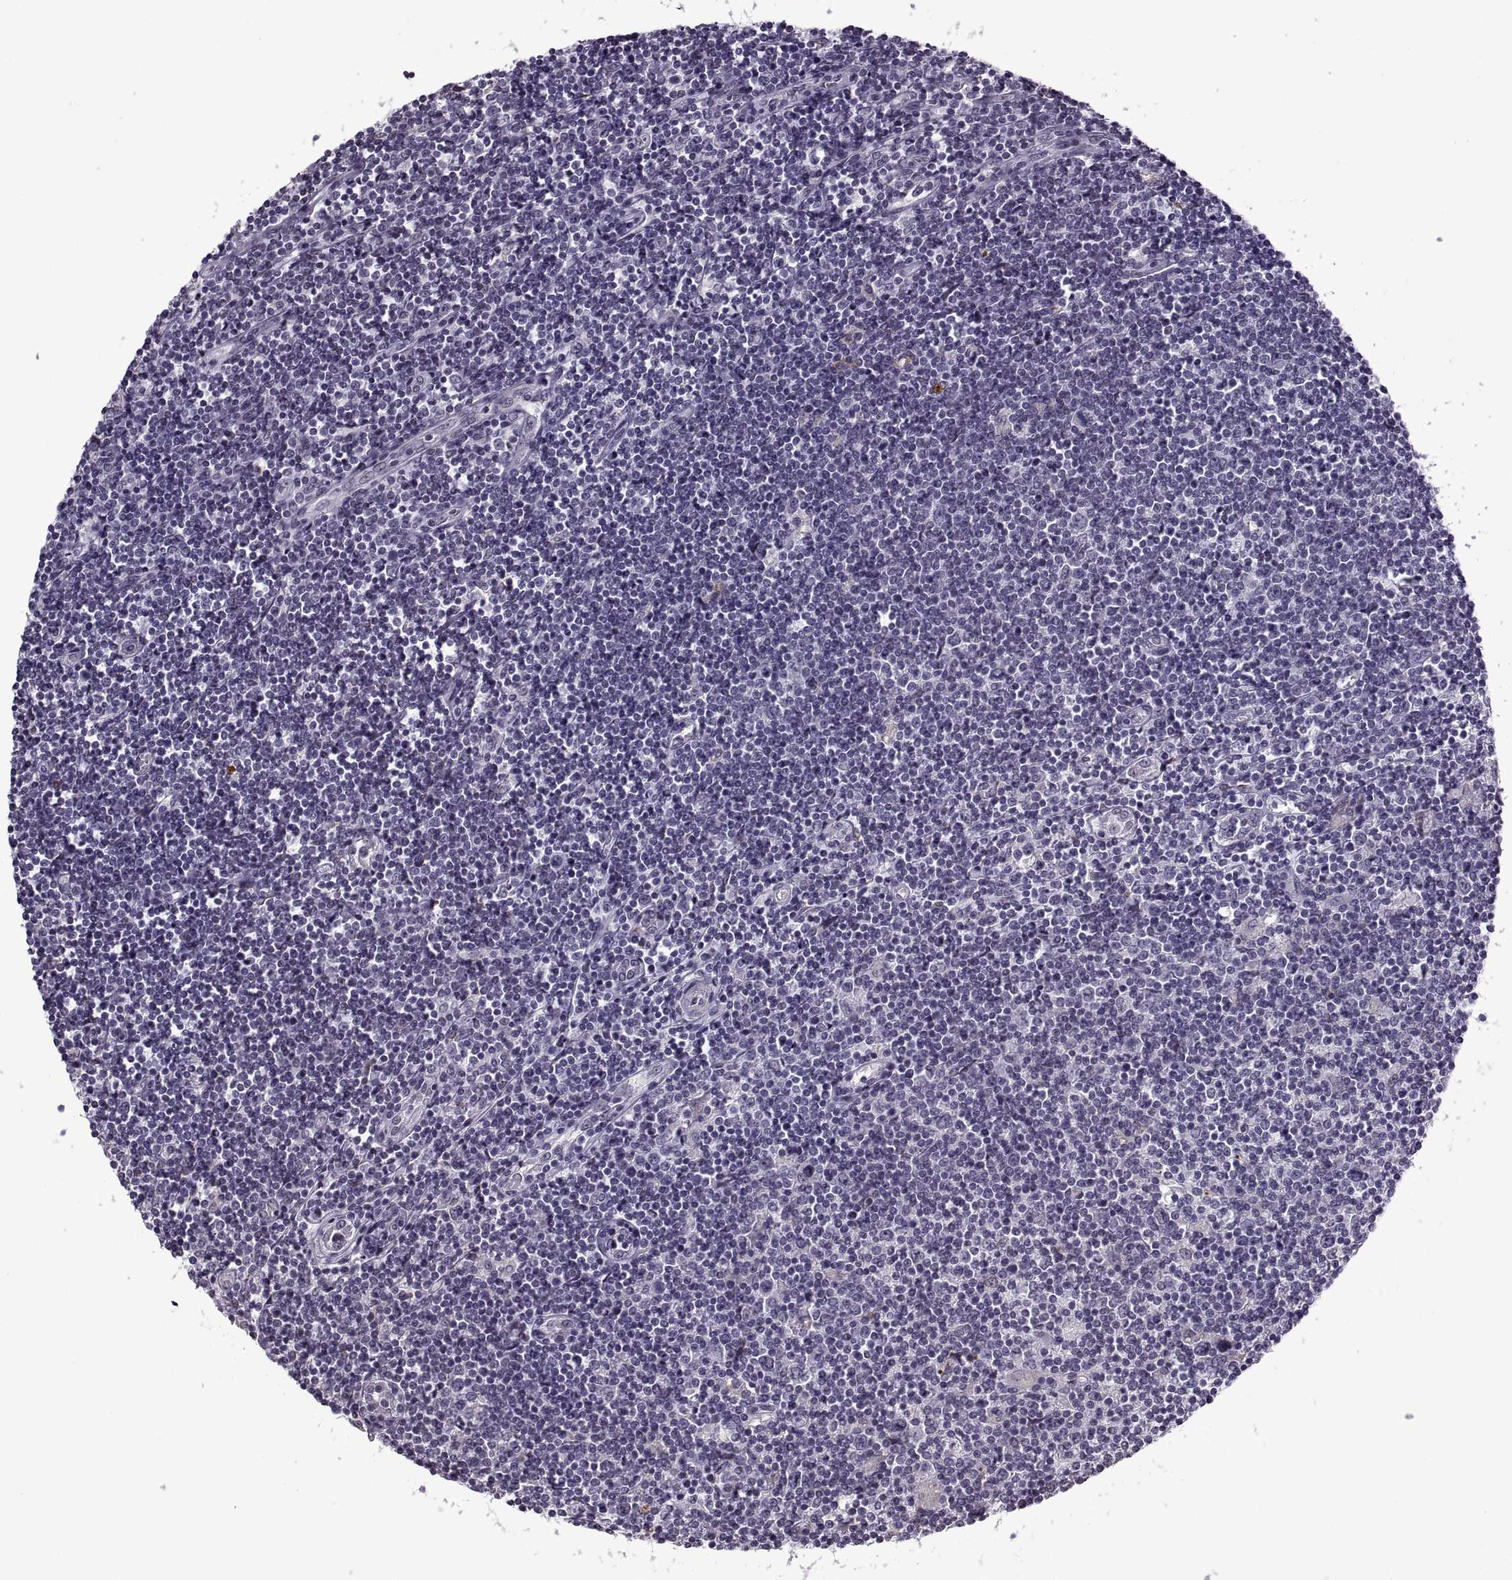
{"staining": {"intensity": "negative", "quantity": "none", "location": "none"}, "tissue": "lymphoma", "cell_type": "Tumor cells", "image_type": "cancer", "snomed": [{"axis": "morphology", "description": "Hodgkin's disease, NOS"}, {"axis": "topography", "description": "Lymph node"}], "caption": "Photomicrograph shows no protein expression in tumor cells of lymphoma tissue.", "gene": "PRSS37", "patient": {"sex": "male", "age": 40}}